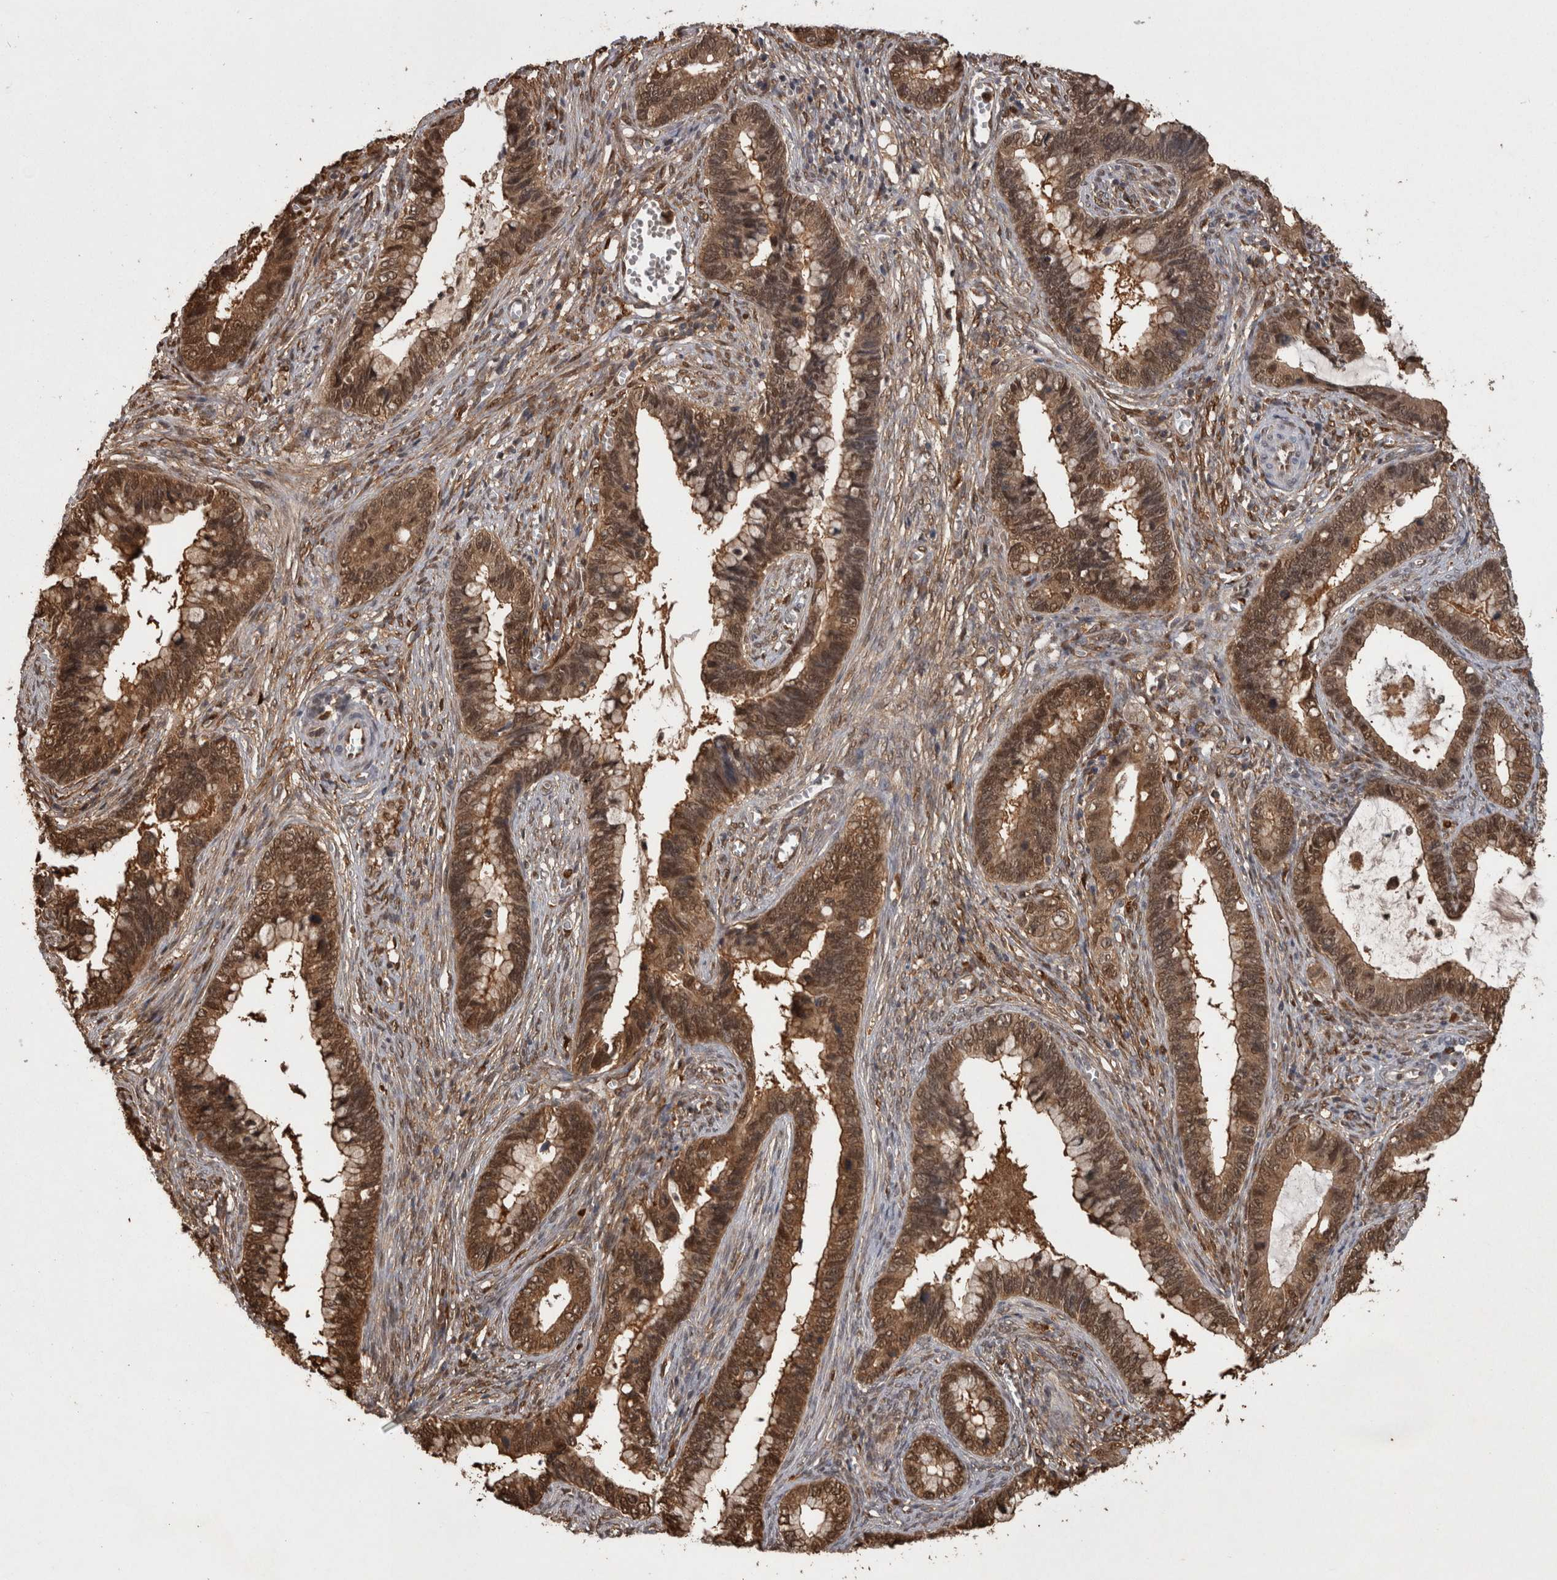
{"staining": {"intensity": "strong", "quantity": ">75%", "location": "cytoplasmic/membranous,nuclear"}, "tissue": "cervical cancer", "cell_type": "Tumor cells", "image_type": "cancer", "snomed": [{"axis": "morphology", "description": "Adenocarcinoma, NOS"}, {"axis": "topography", "description": "Cervix"}], "caption": "A brown stain highlights strong cytoplasmic/membranous and nuclear expression of a protein in human cervical cancer tumor cells. (Brightfield microscopy of DAB IHC at high magnification).", "gene": "LXN", "patient": {"sex": "female", "age": 44}}